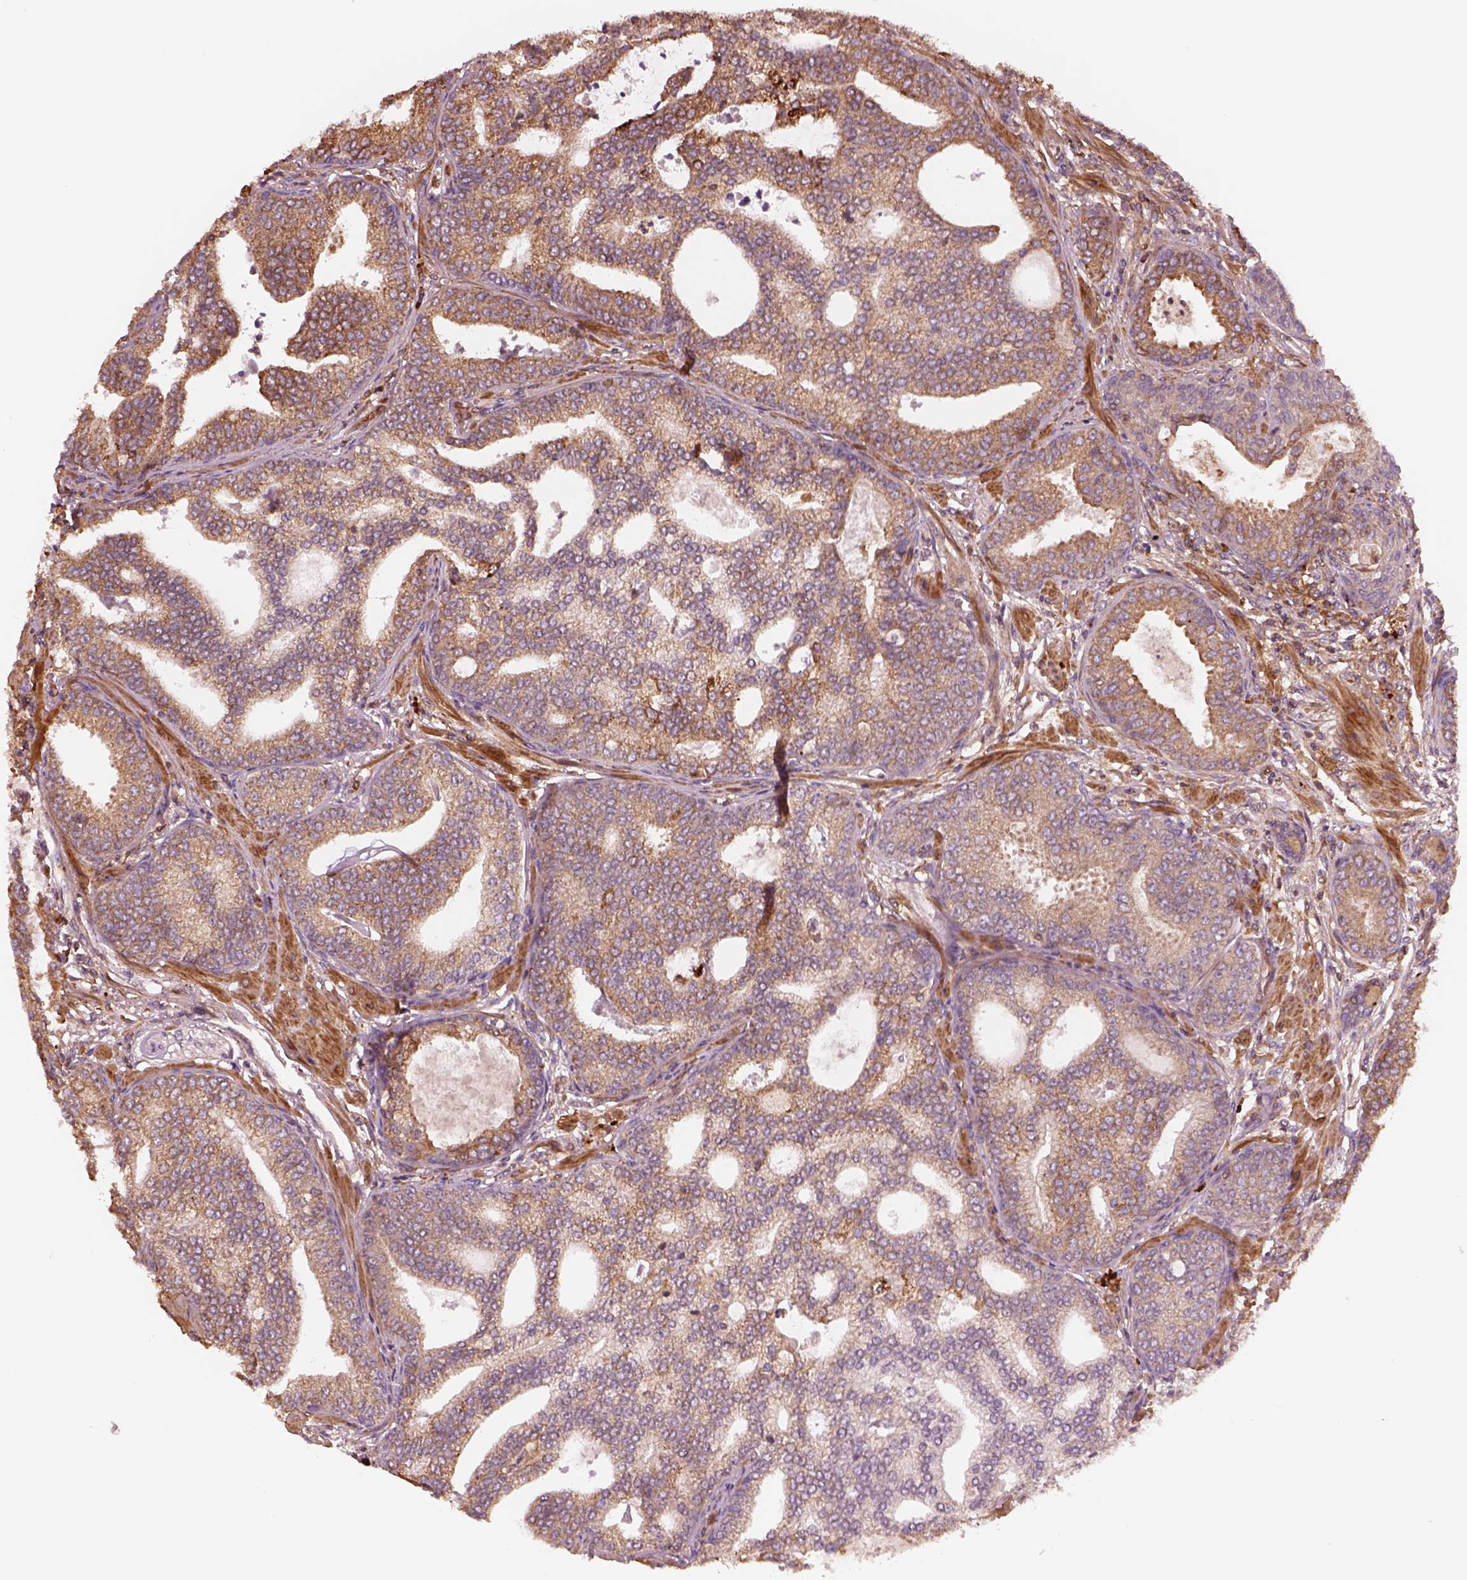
{"staining": {"intensity": "moderate", "quantity": "<25%", "location": "cytoplasmic/membranous"}, "tissue": "prostate cancer", "cell_type": "Tumor cells", "image_type": "cancer", "snomed": [{"axis": "morphology", "description": "Adenocarcinoma, NOS"}, {"axis": "topography", "description": "Prostate"}], "caption": "Human adenocarcinoma (prostate) stained with a protein marker reveals moderate staining in tumor cells.", "gene": "ASCC2", "patient": {"sex": "male", "age": 64}}